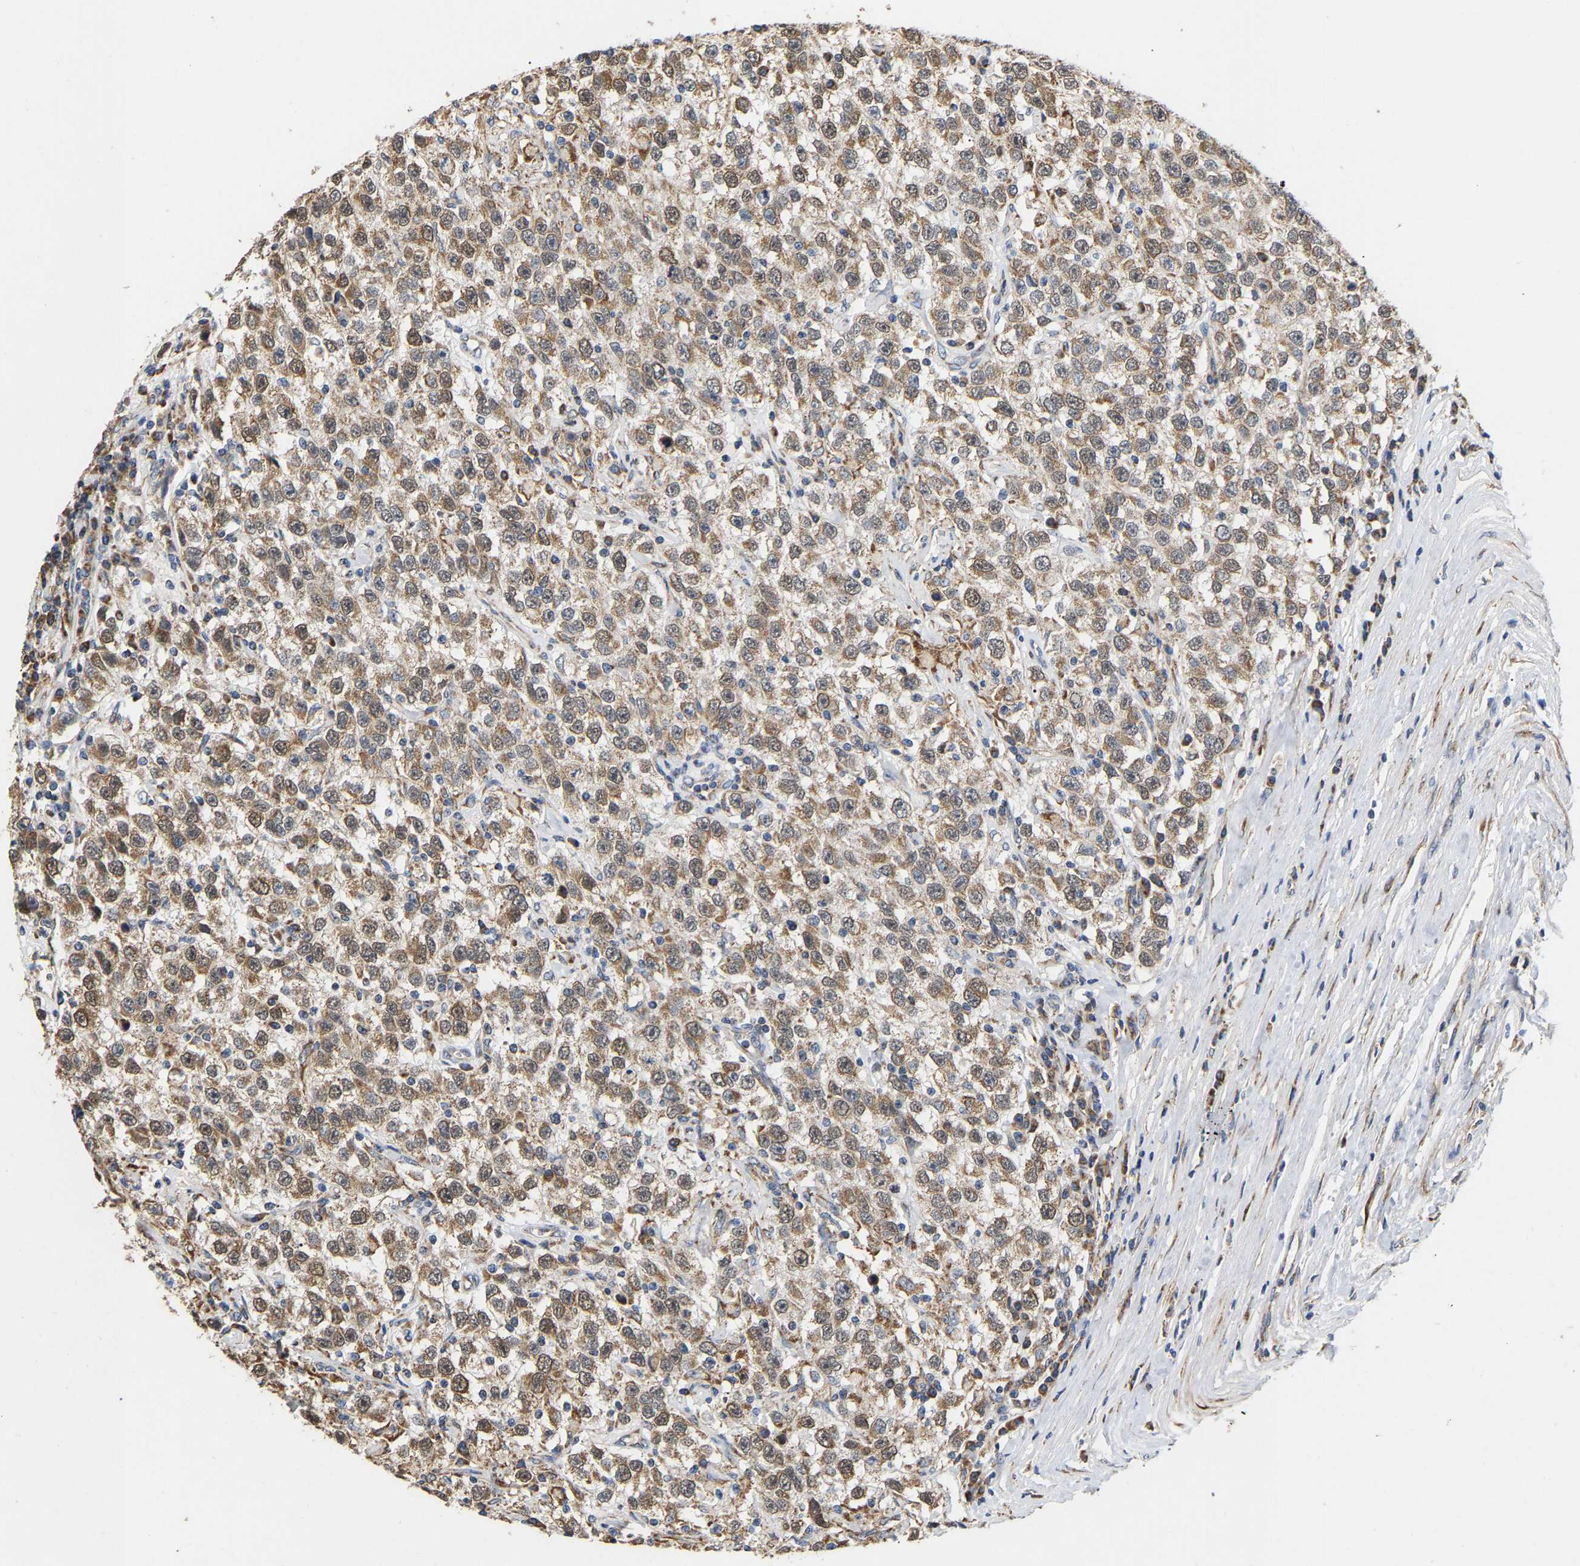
{"staining": {"intensity": "moderate", "quantity": ">75%", "location": "cytoplasmic/membranous"}, "tissue": "testis cancer", "cell_type": "Tumor cells", "image_type": "cancer", "snomed": [{"axis": "morphology", "description": "Seminoma, NOS"}, {"axis": "topography", "description": "Testis"}], "caption": "Immunohistochemistry (IHC) of seminoma (testis) exhibits medium levels of moderate cytoplasmic/membranous expression in approximately >75% of tumor cells.", "gene": "TMEM168", "patient": {"sex": "male", "age": 41}}